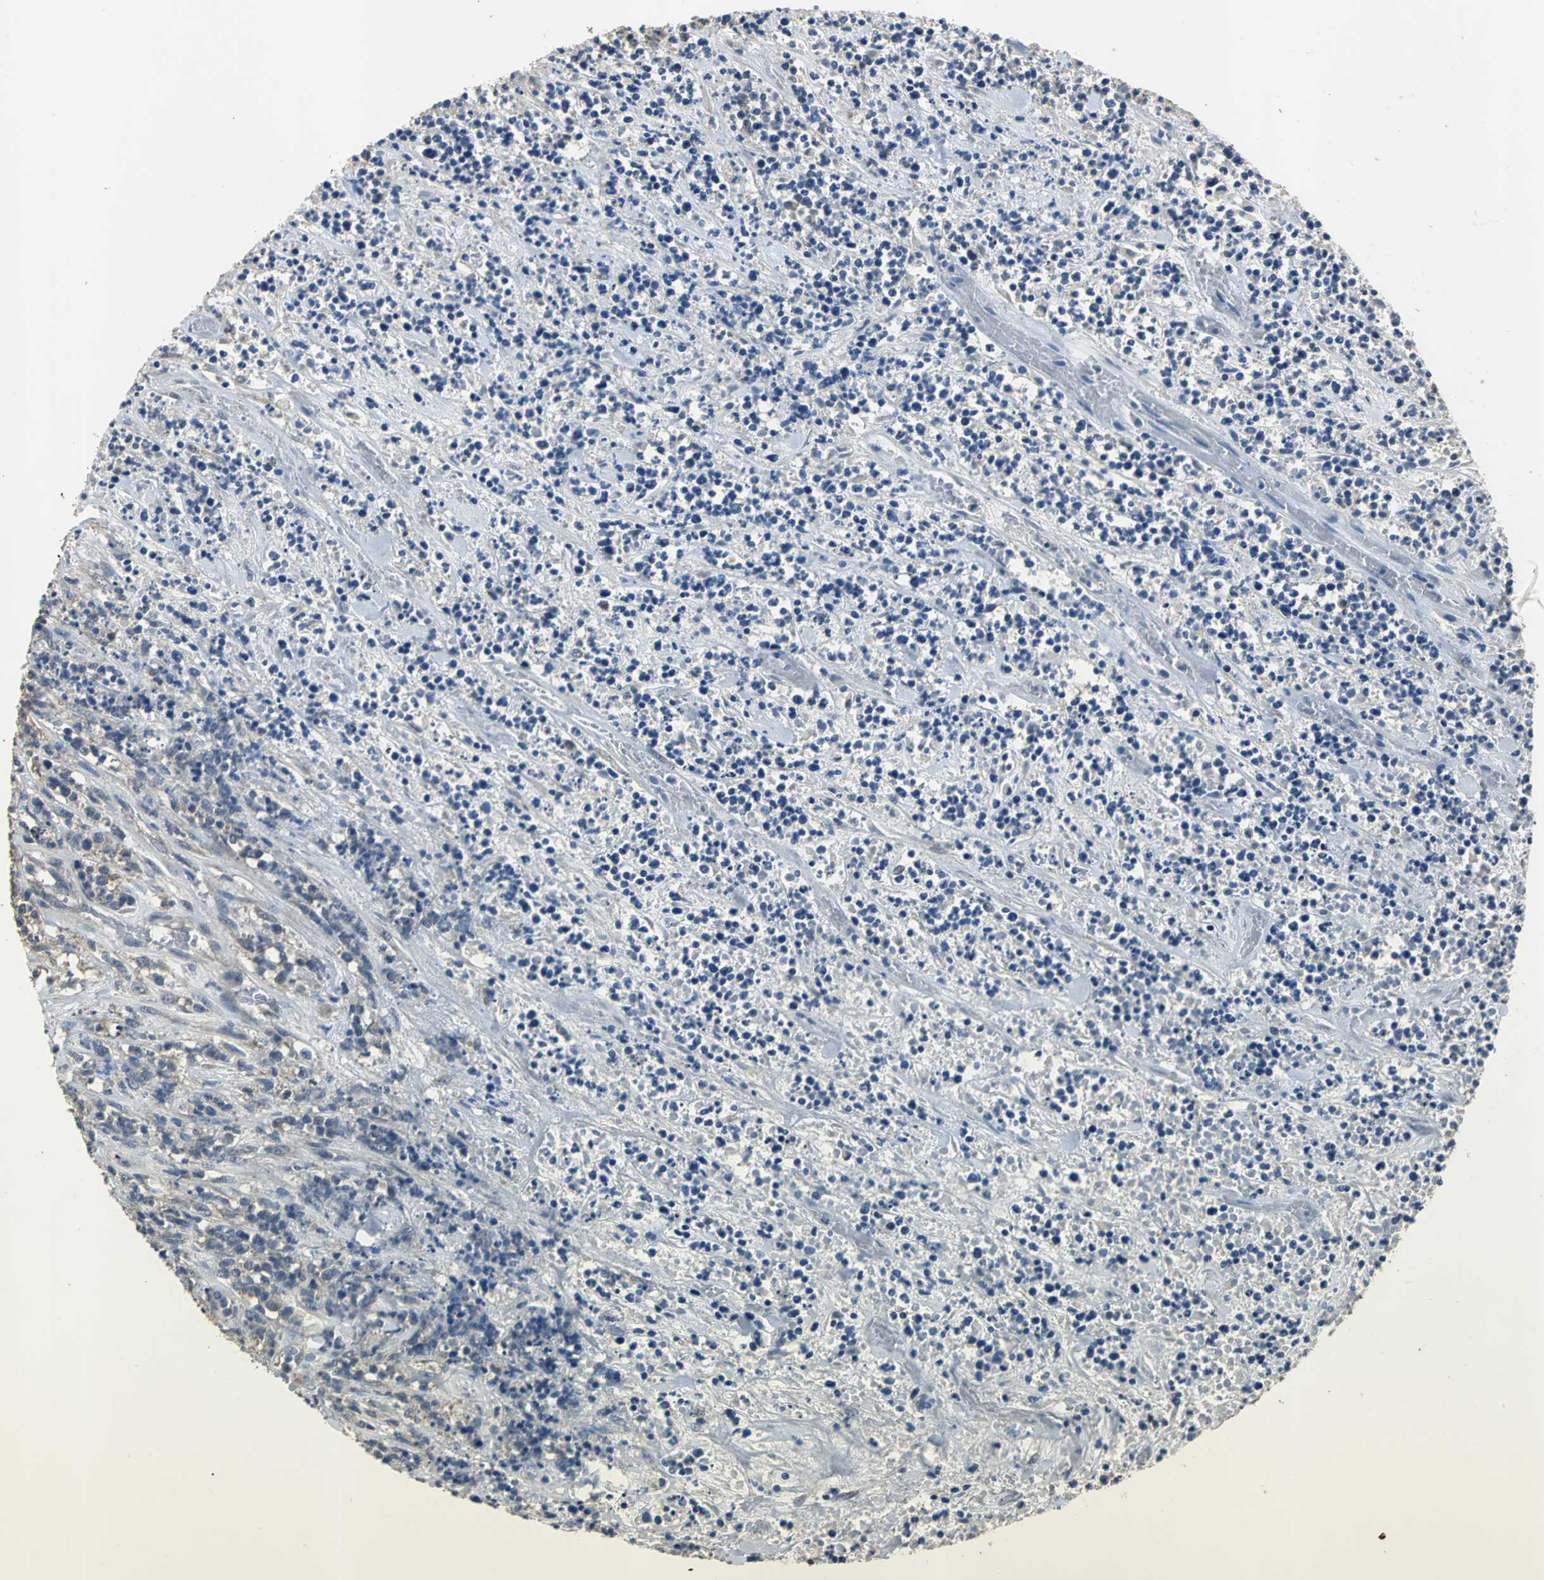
{"staining": {"intensity": "negative", "quantity": "none", "location": "none"}, "tissue": "lymphoma", "cell_type": "Tumor cells", "image_type": "cancer", "snomed": [{"axis": "morphology", "description": "Malignant lymphoma, non-Hodgkin's type, High grade"}, {"axis": "topography", "description": "Soft tissue"}], "caption": "Lymphoma was stained to show a protein in brown. There is no significant expression in tumor cells.", "gene": "OCLN", "patient": {"sex": "male", "age": 18}}